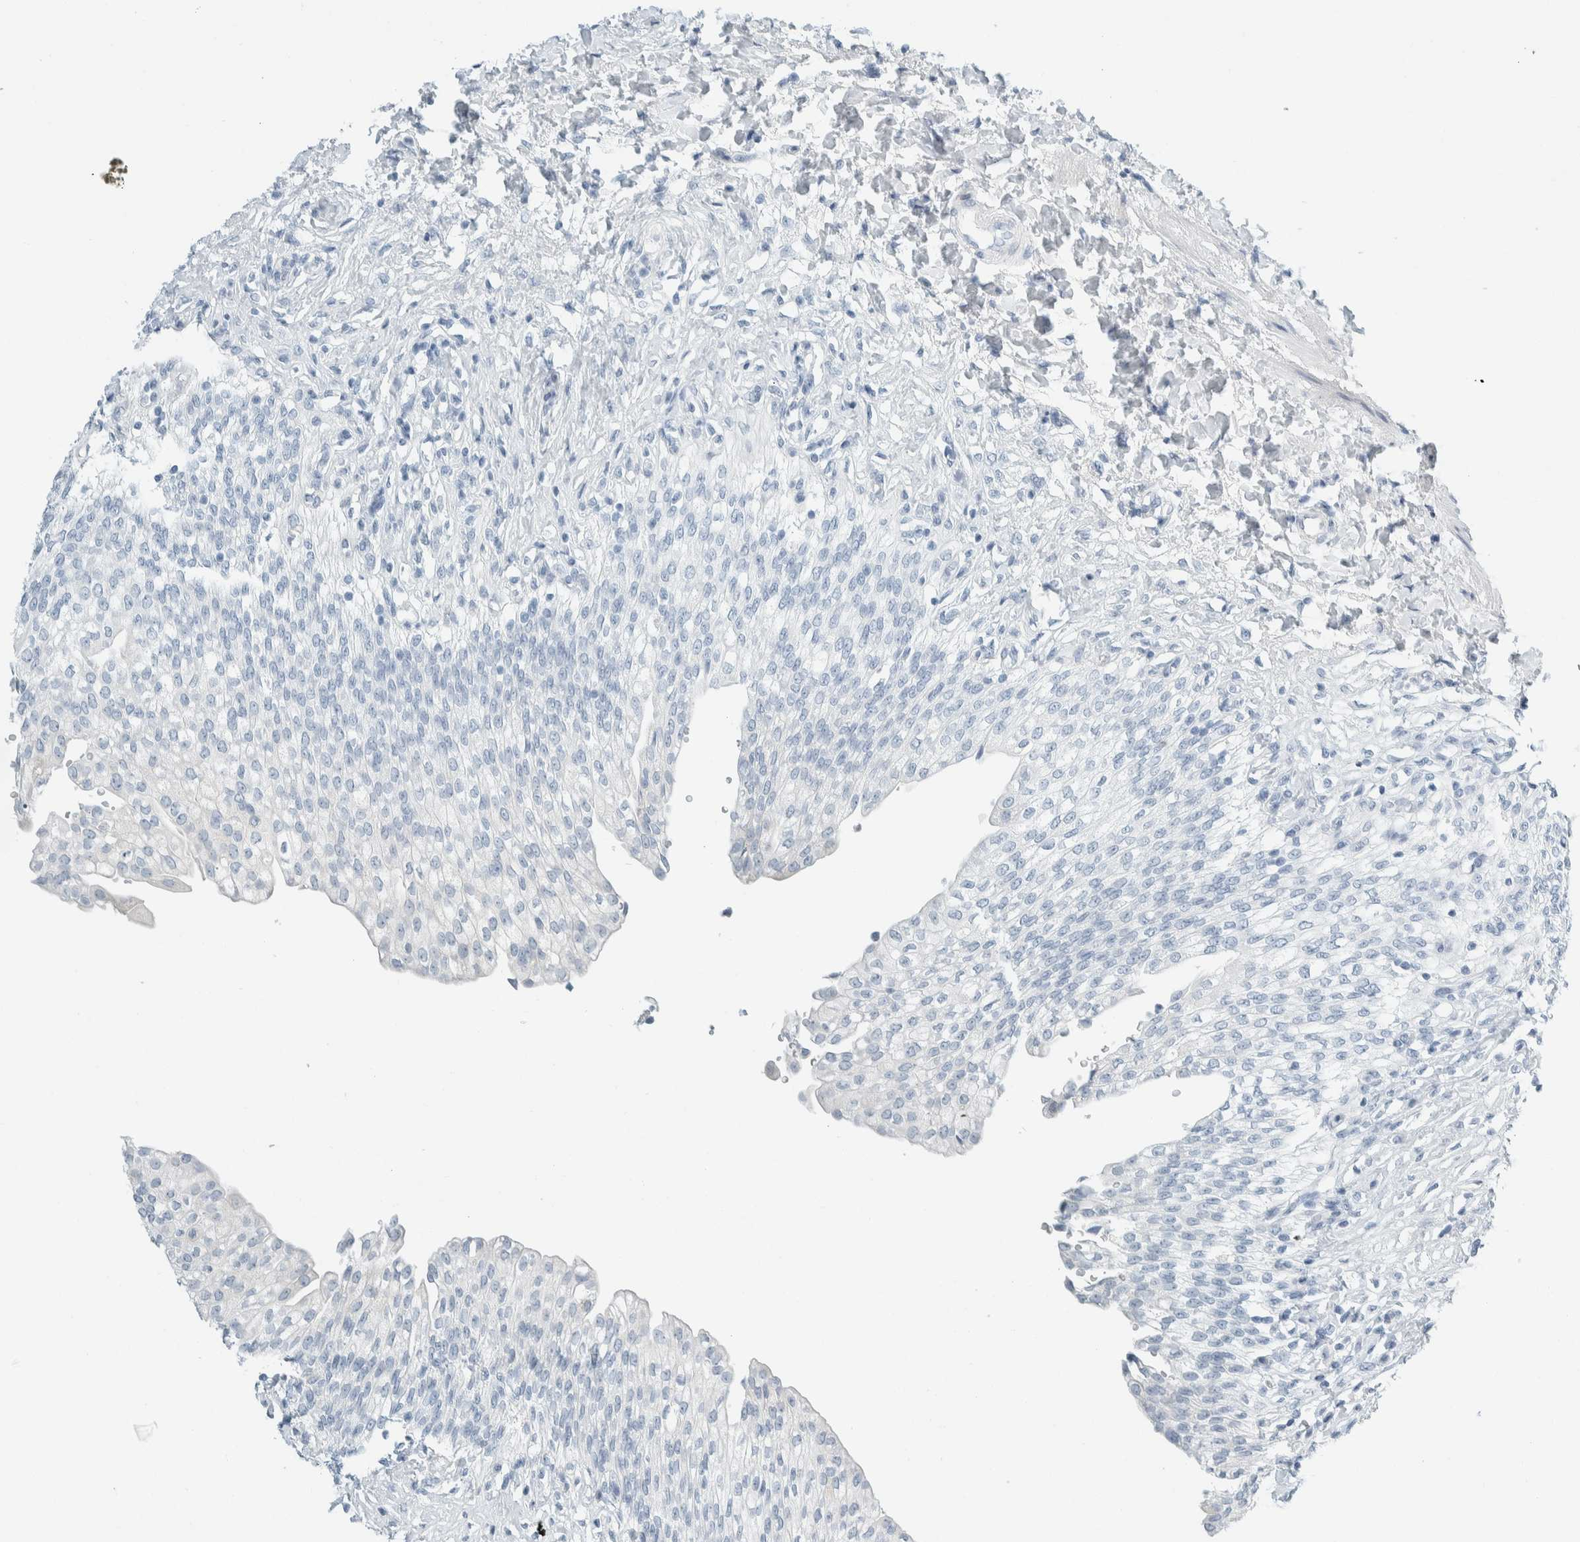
{"staining": {"intensity": "negative", "quantity": "none", "location": "none"}, "tissue": "urinary bladder", "cell_type": "Urothelial cells", "image_type": "normal", "snomed": [{"axis": "morphology", "description": "Urothelial carcinoma, High grade"}, {"axis": "topography", "description": "Urinary bladder"}], "caption": "Immunohistochemical staining of unremarkable urinary bladder displays no significant expression in urothelial cells.", "gene": "ARHGAP27", "patient": {"sex": "male", "age": 46}}